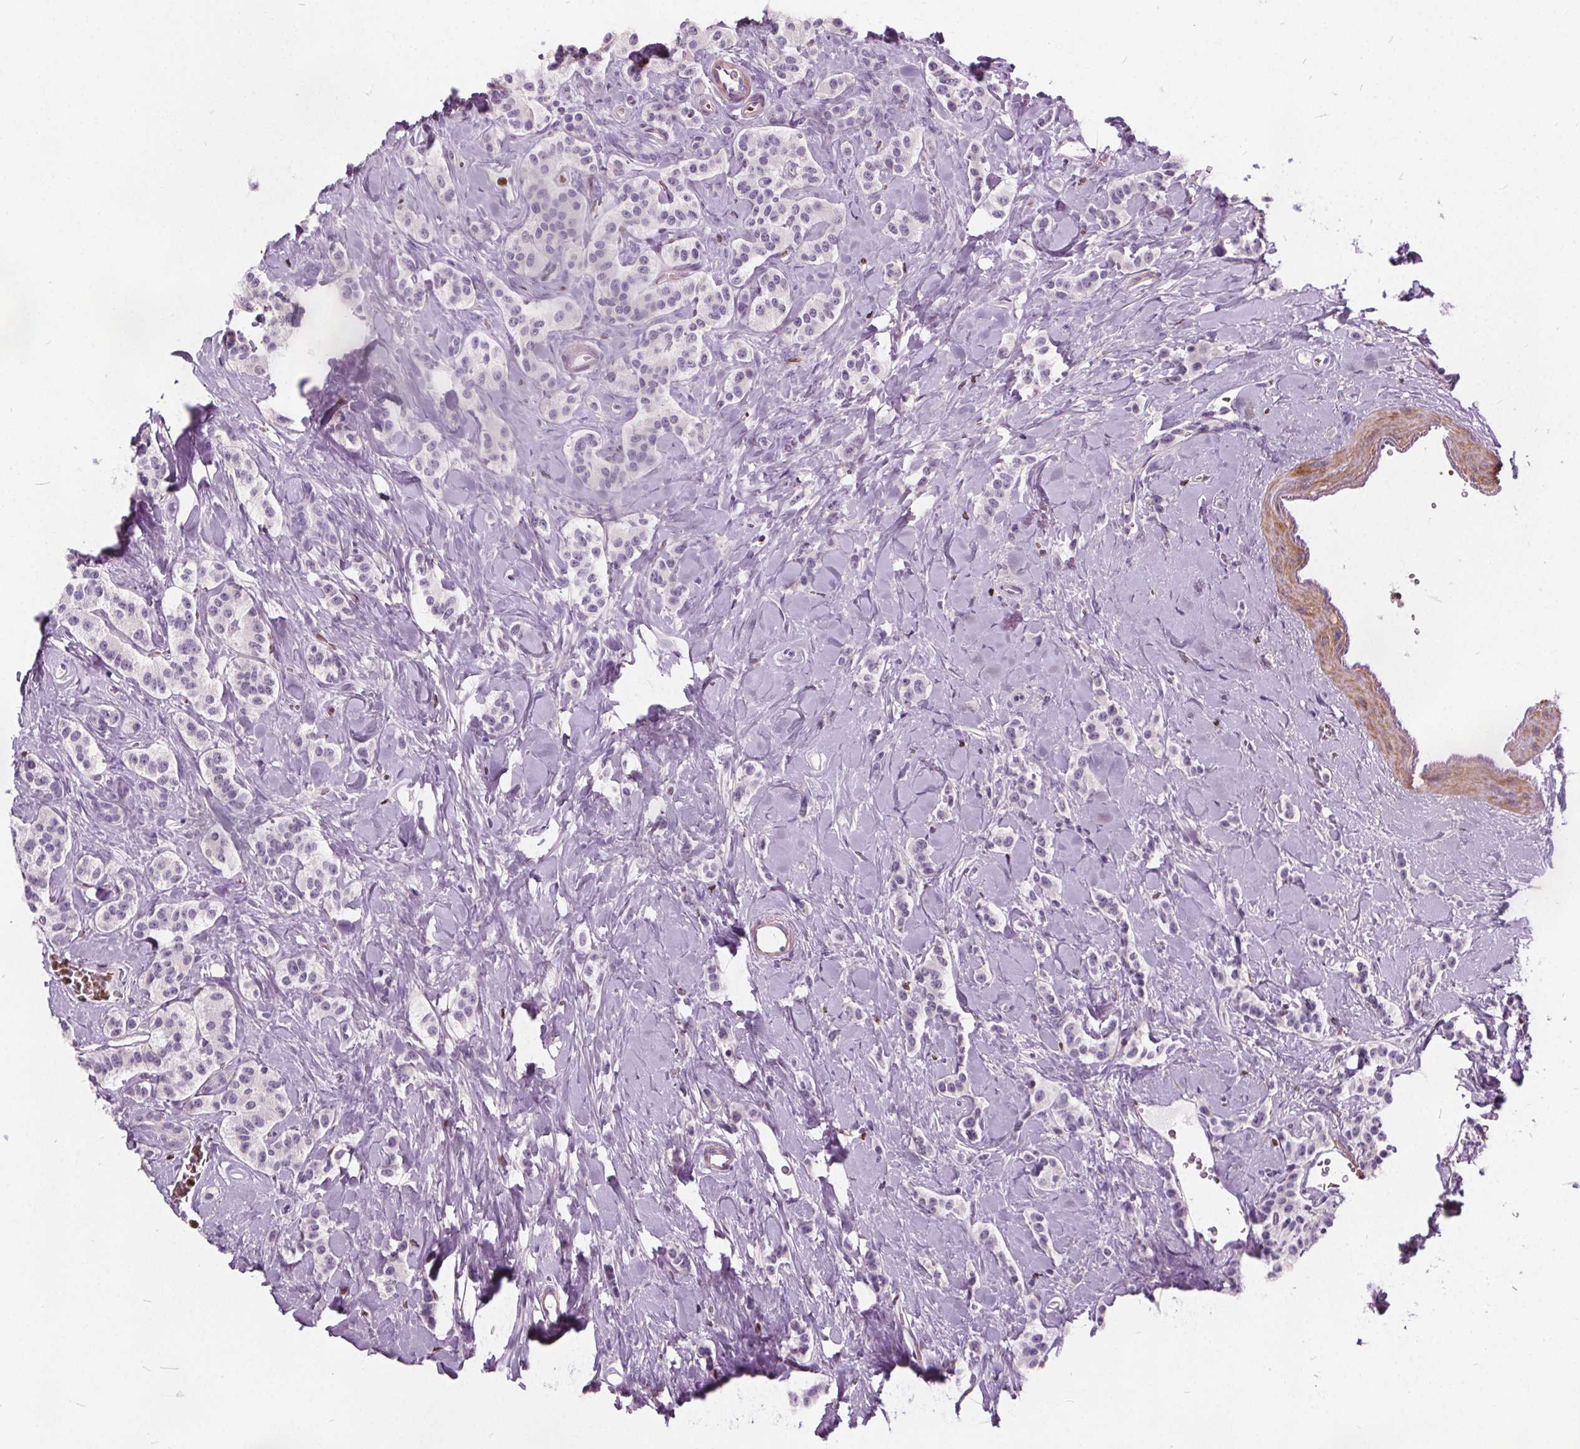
{"staining": {"intensity": "negative", "quantity": "none", "location": "none"}, "tissue": "carcinoid", "cell_type": "Tumor cells", "image_type": "cancer", "snomed": [{"axis": "morphology", "description": "Normal tissue, NOS"}, {"axis": "morphology", "description": "Carcinoid, malignant, NOS"}, {"axis": "topography", "description": "Pancreas"}], "caption": "DAB immunohistochemical staining of carcinoid (malignant) displays no significant staining in tumor cells. (DAB immunohistochemistry, high magnification).", "gene": "ISLR2", "patient": {"sex": "male", "age": 36}}